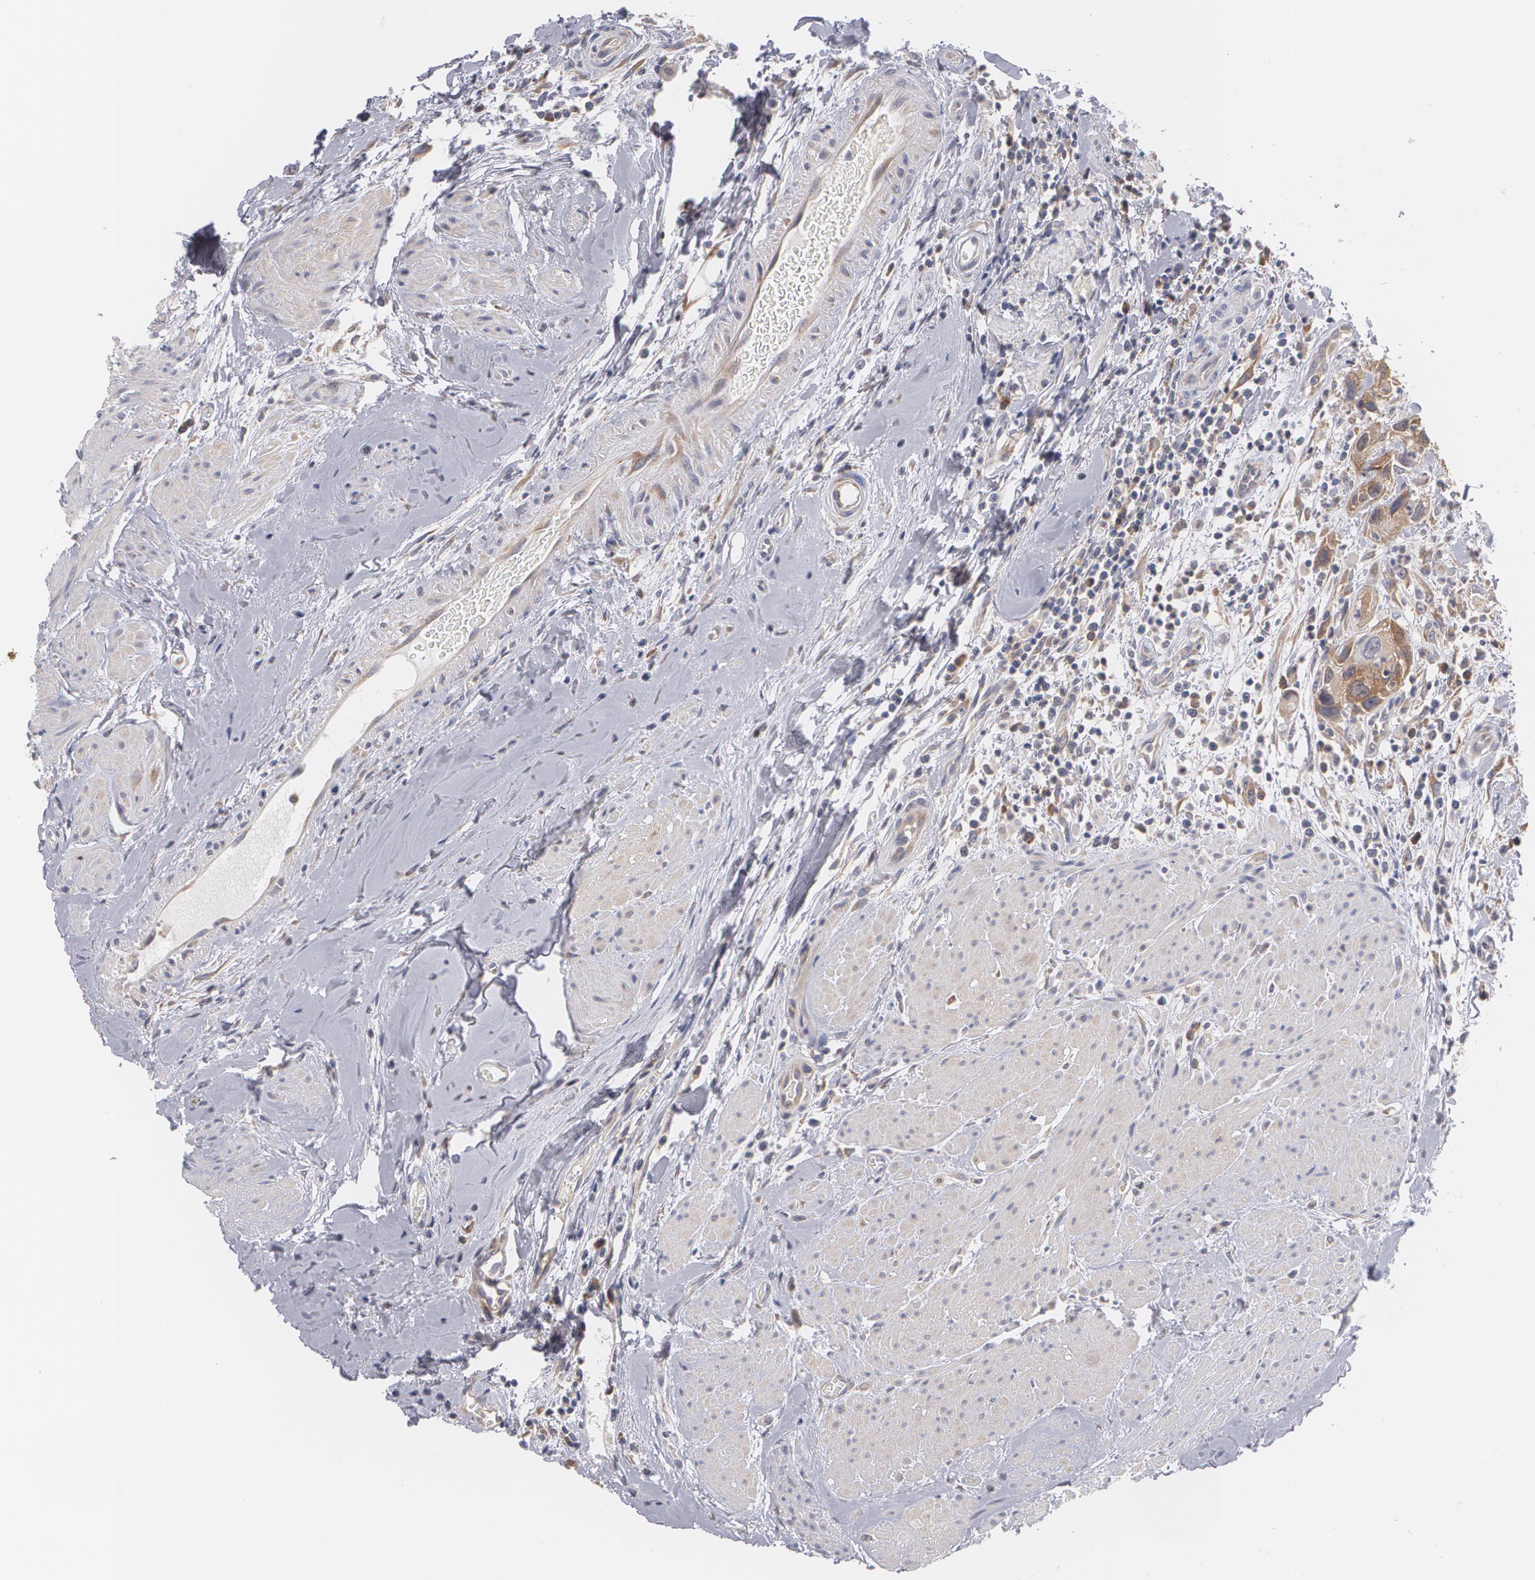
{"staining": {"intensity": "strong", "quantity": ">75%", "location": "cytoplasmic/membranous"}, "tissue": "urothelial cancer", "cell_type": "Tumor cells", "image_type": "cancer", "snomed": [{"axis": "morphology", "description": "Urothelial carcinoma, High grade"}, {"axis": "topography", "description": "Urinary bladder"}], "caption": "Urothelial cancer stained with a brown dye displays strong cytoplasmic/membranous positive expression in approximately >75% of tumor cells.", "gene": "MTHFD1", "patient": {"sex": "male", "age": 66}}